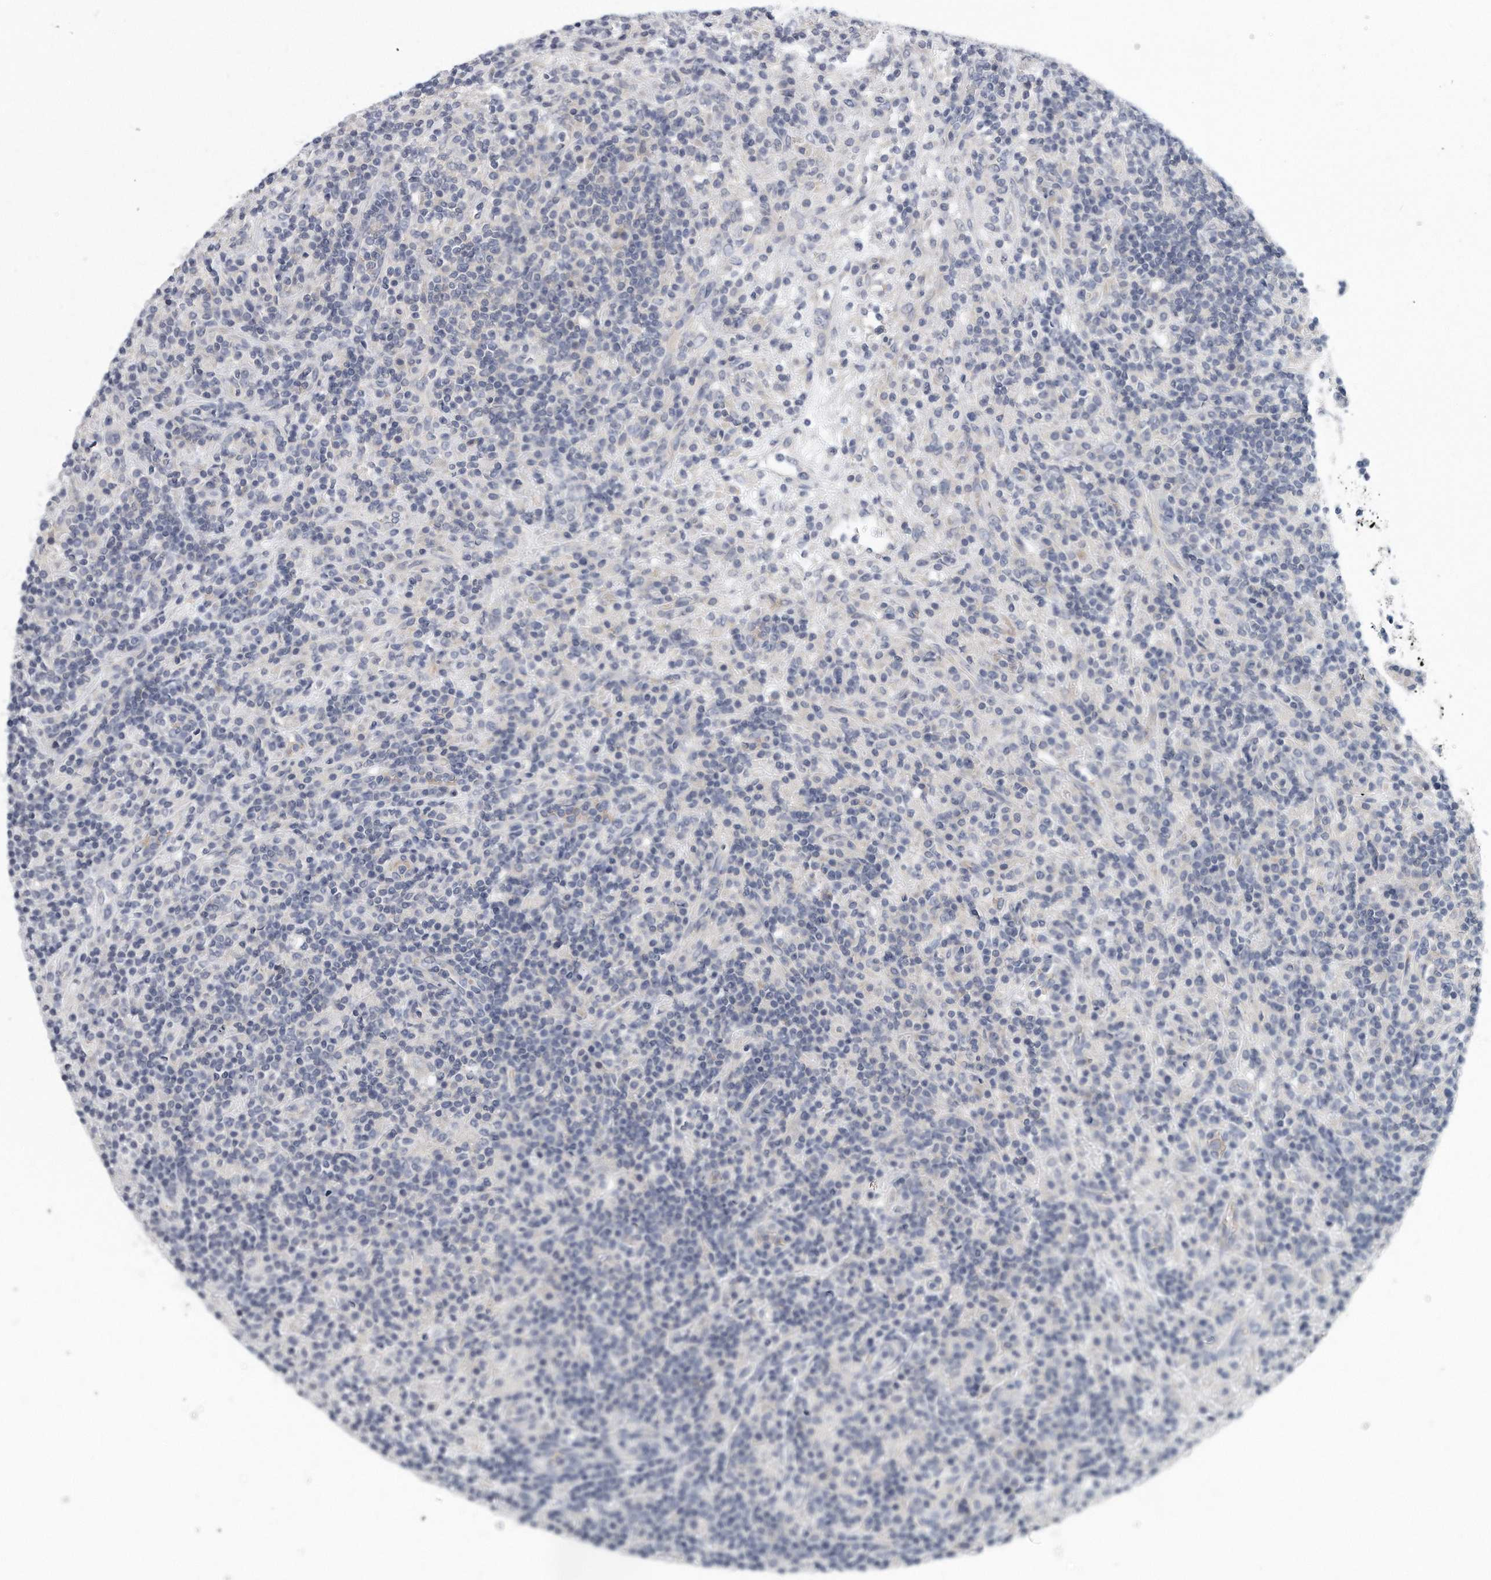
{"staining": {"intensity": "negative", "quantity": "none", "location": "none"}, "tissue": "lymphoma", "cell_type": "Tumor cells", "image_type": "cancer", "snomed": [{"axis": "morphology", "description": "Hodgkin's disease, NOS"}, {"axis": "topography", "description": "Lymph node"}], "caption": "IHC of Hodgkin's disease shows no staining in tumor cells.", "gene": "PLEKHA6", "patient": {"sex": "male", "age": 70}}